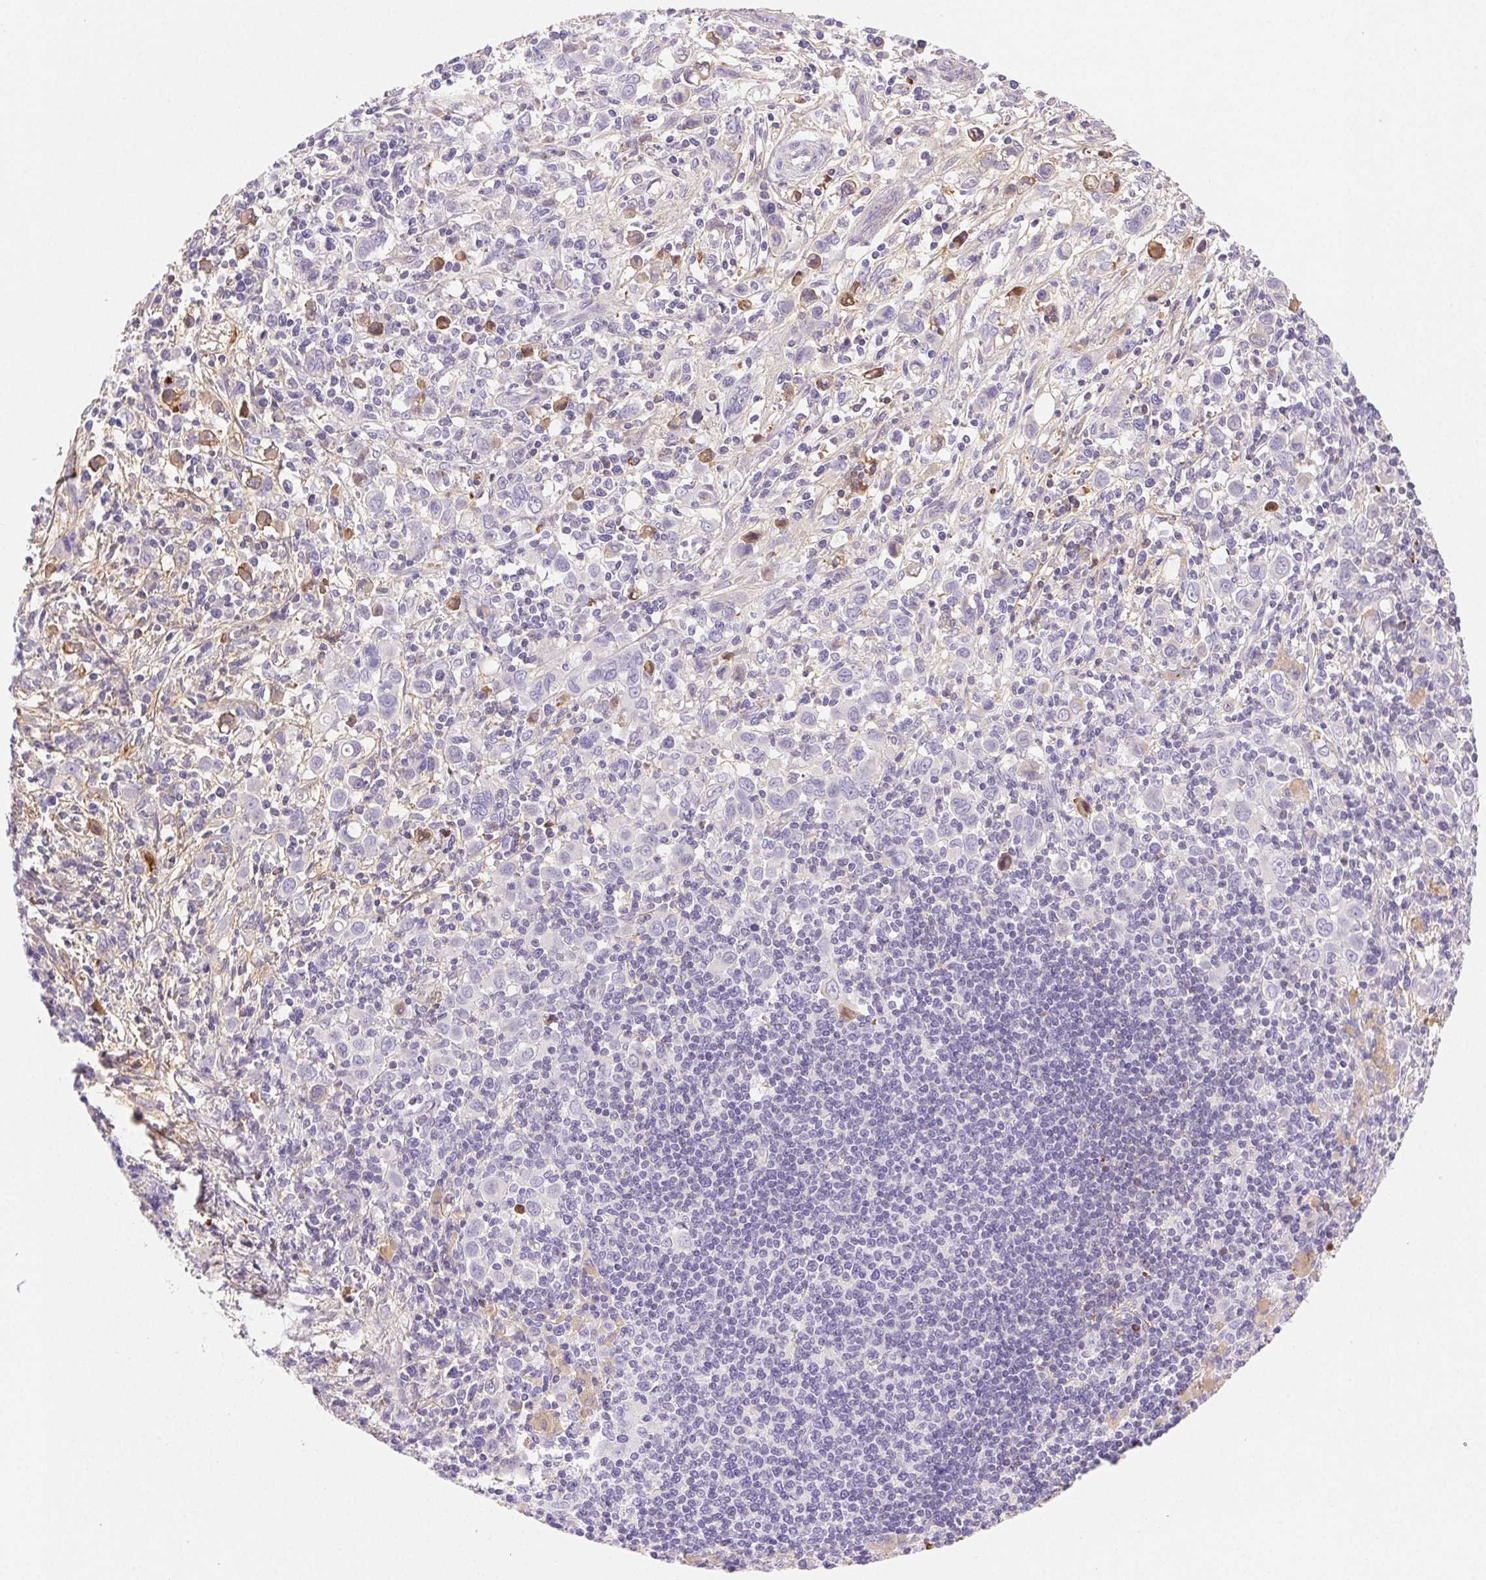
{"staining": {"intensity": "negative", "quantity": "none", "location": "none"}, "tissue": "stomach cancer", "cell_type": "Tumor cells", "image_type": "cancer", "snomed": [{"axis": "morphology", "description": "Adenocarcinoma, NOS"}, {"axis": "topography", "description": "Stomach, upper"}], "caption": "This is a image of immunohistochemistry (IHC) staining of stomach adenocarcinoma, which shows no positivity in tumor cells. (DAB (3,3'-diaminobenzidine) immunohistochemistry visualized using brightfield microscopy, high magnification).", "gene": "FGA", "patient": {"sex": "male", "age": 75}}